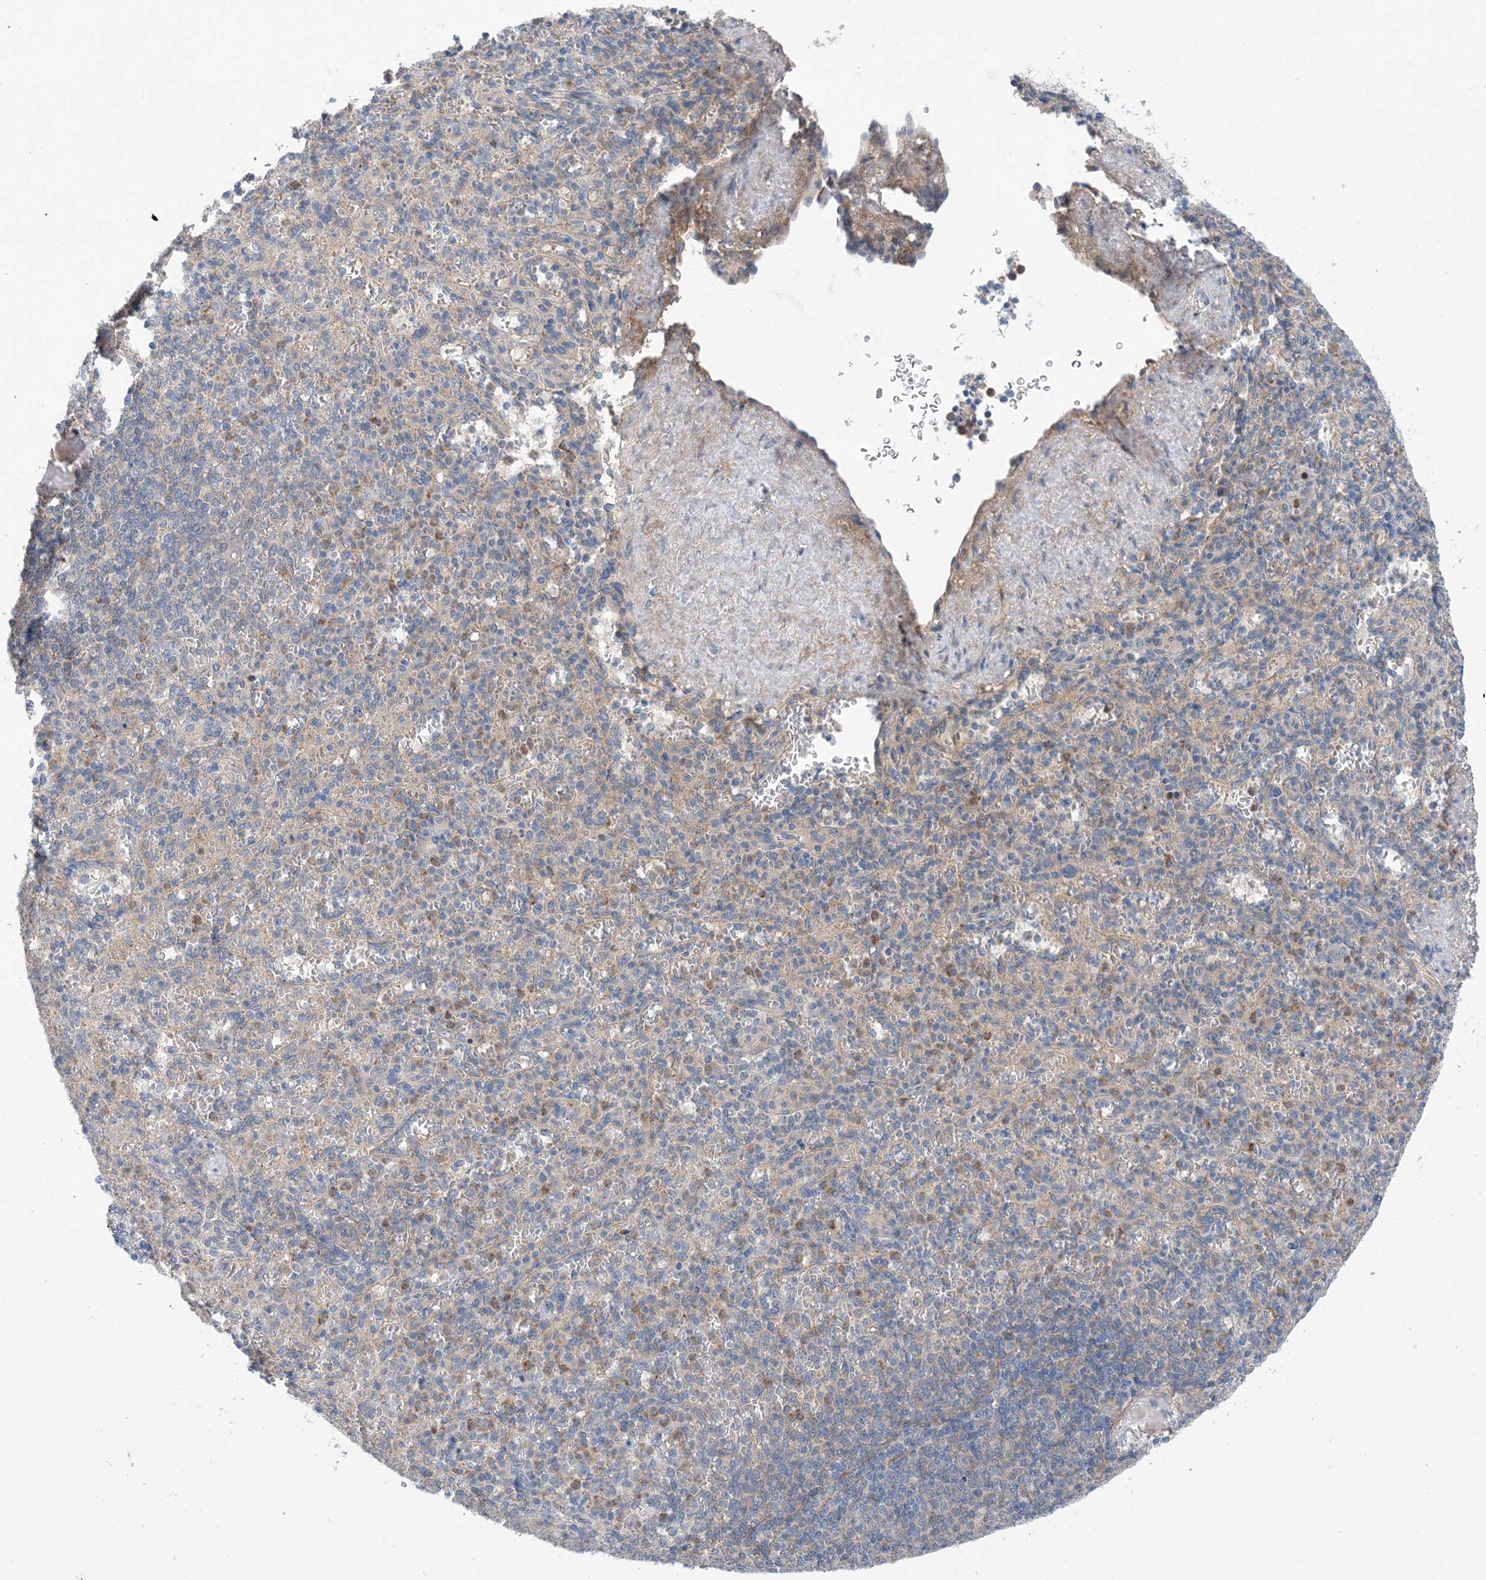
{"staining": {"intensity": "moderate", "quantity": "<25%", "location": "cytoplasmic/membranous"}, "tissue": "spleen", "cell_type": "Cells in red pulp", "image_type": "normal", "snomed": [{"axis": "morphology", "description": "Normal tissue, NOS"}, {"axis": "topography", "description": "Spleen"}], "caption": "High-power microscopy captured an IHC image of benign spleen, revealing moderate cytoplasmic/membranous positivity in about <25% of cells in red pulp.", "gene": "EHBP1", "patient": {"sex": "female", "age": 74}}